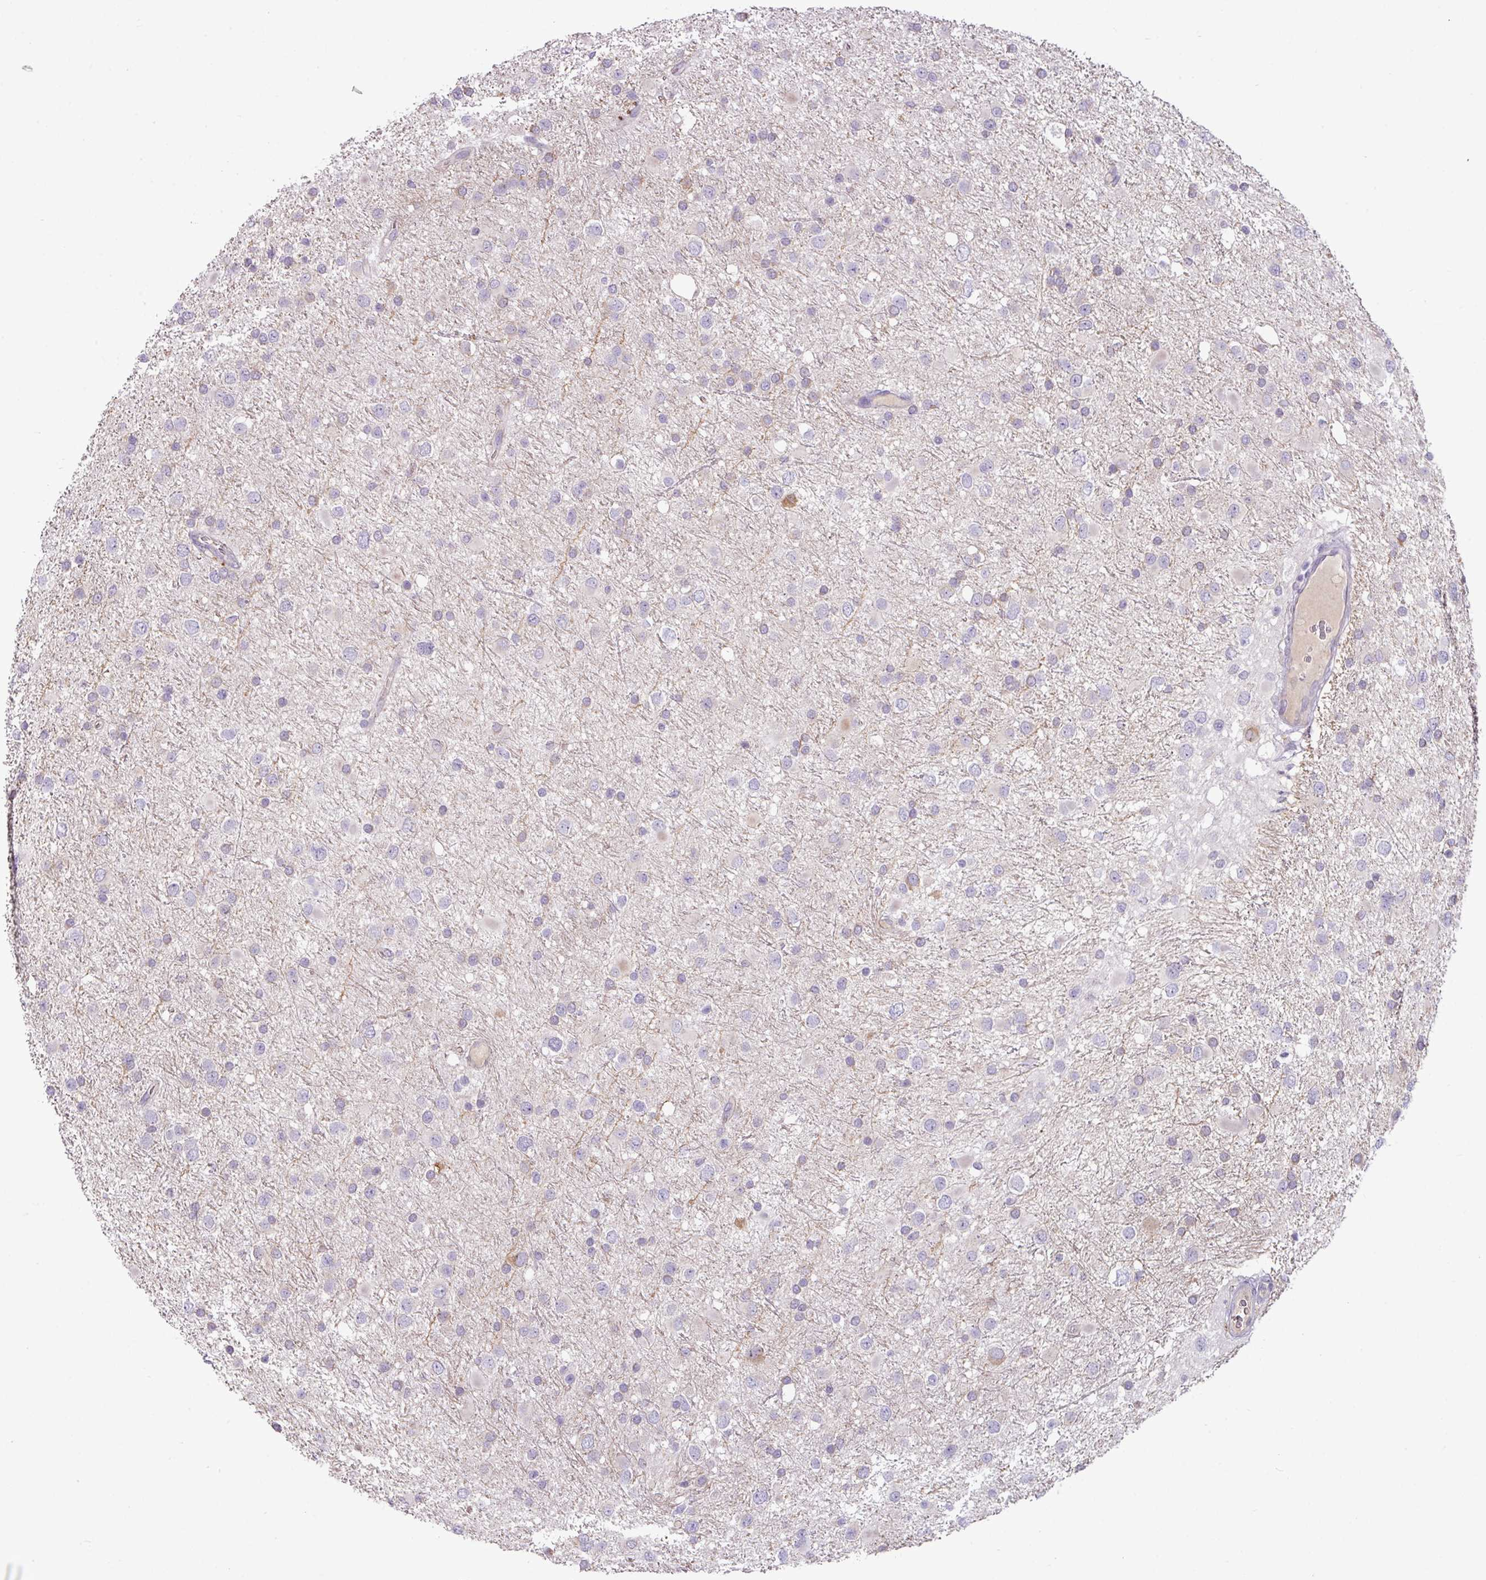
{"staining": {"intensity": "negative", "quantity": "none", "location": "none"}, "tissue": "glioma", "cell_type": "Tumor cells", "image_type": "cancer", "snomed": [{"axis": "morphology", "description": "Glioma, malignant, Low grade"}, {"axis": "topography", "description": "Brain"}], "caption": "Immunohistochemistry (IHC) image of neoplastic tissue: glioma stained with DAB displays no significant protein positivity in tumor cells.", "gene": "ZNF524", "patient": {"sex": "female", "age": 32}}